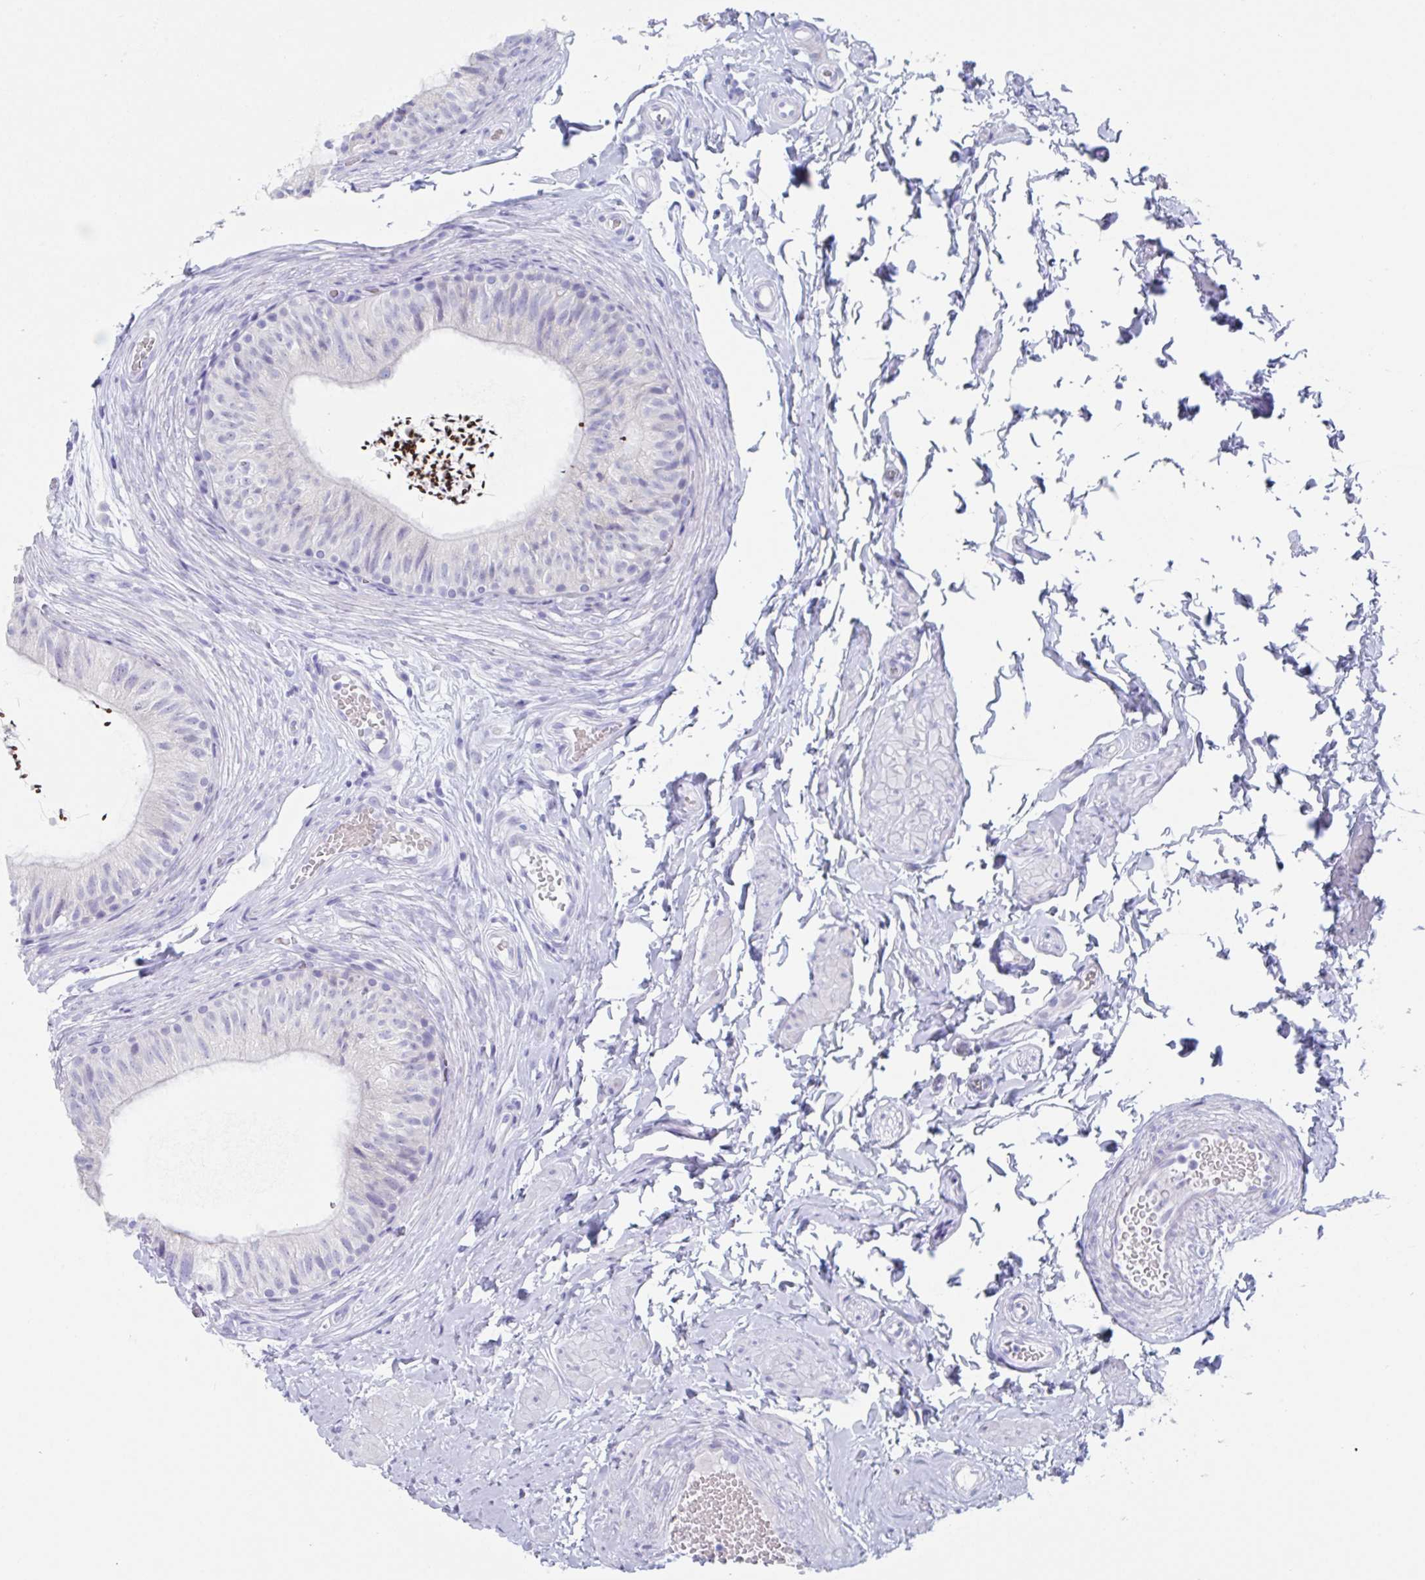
{"staining": {"intensity": "negative", "quantity": "none", "location": "none"}, "tissue": "epididymis", "cell_type": "Glandular cells", "image_type": "normal", "snomed": [{"axis": "morphology", "description": "Normal tissue, NOS"}, {"axis": "topography", "description": "Epididymis, spermatic cord, NOS"}, {"axis": "topography", "description": "Epididymis"}, {"axis": "topography", "description": "Peripheral nerve tissue"}], "caption": "Normal epididymis was stained to show a protein in brown. There is no significant expression in glandular cells. The staining is performed using DAB (3,3'-diaminobenzidine) brown chromogen with nuclei counter-stained in using hematoxylin.", "gene": "ZPBP", "patient": {"sex": "male", "age": 29}}